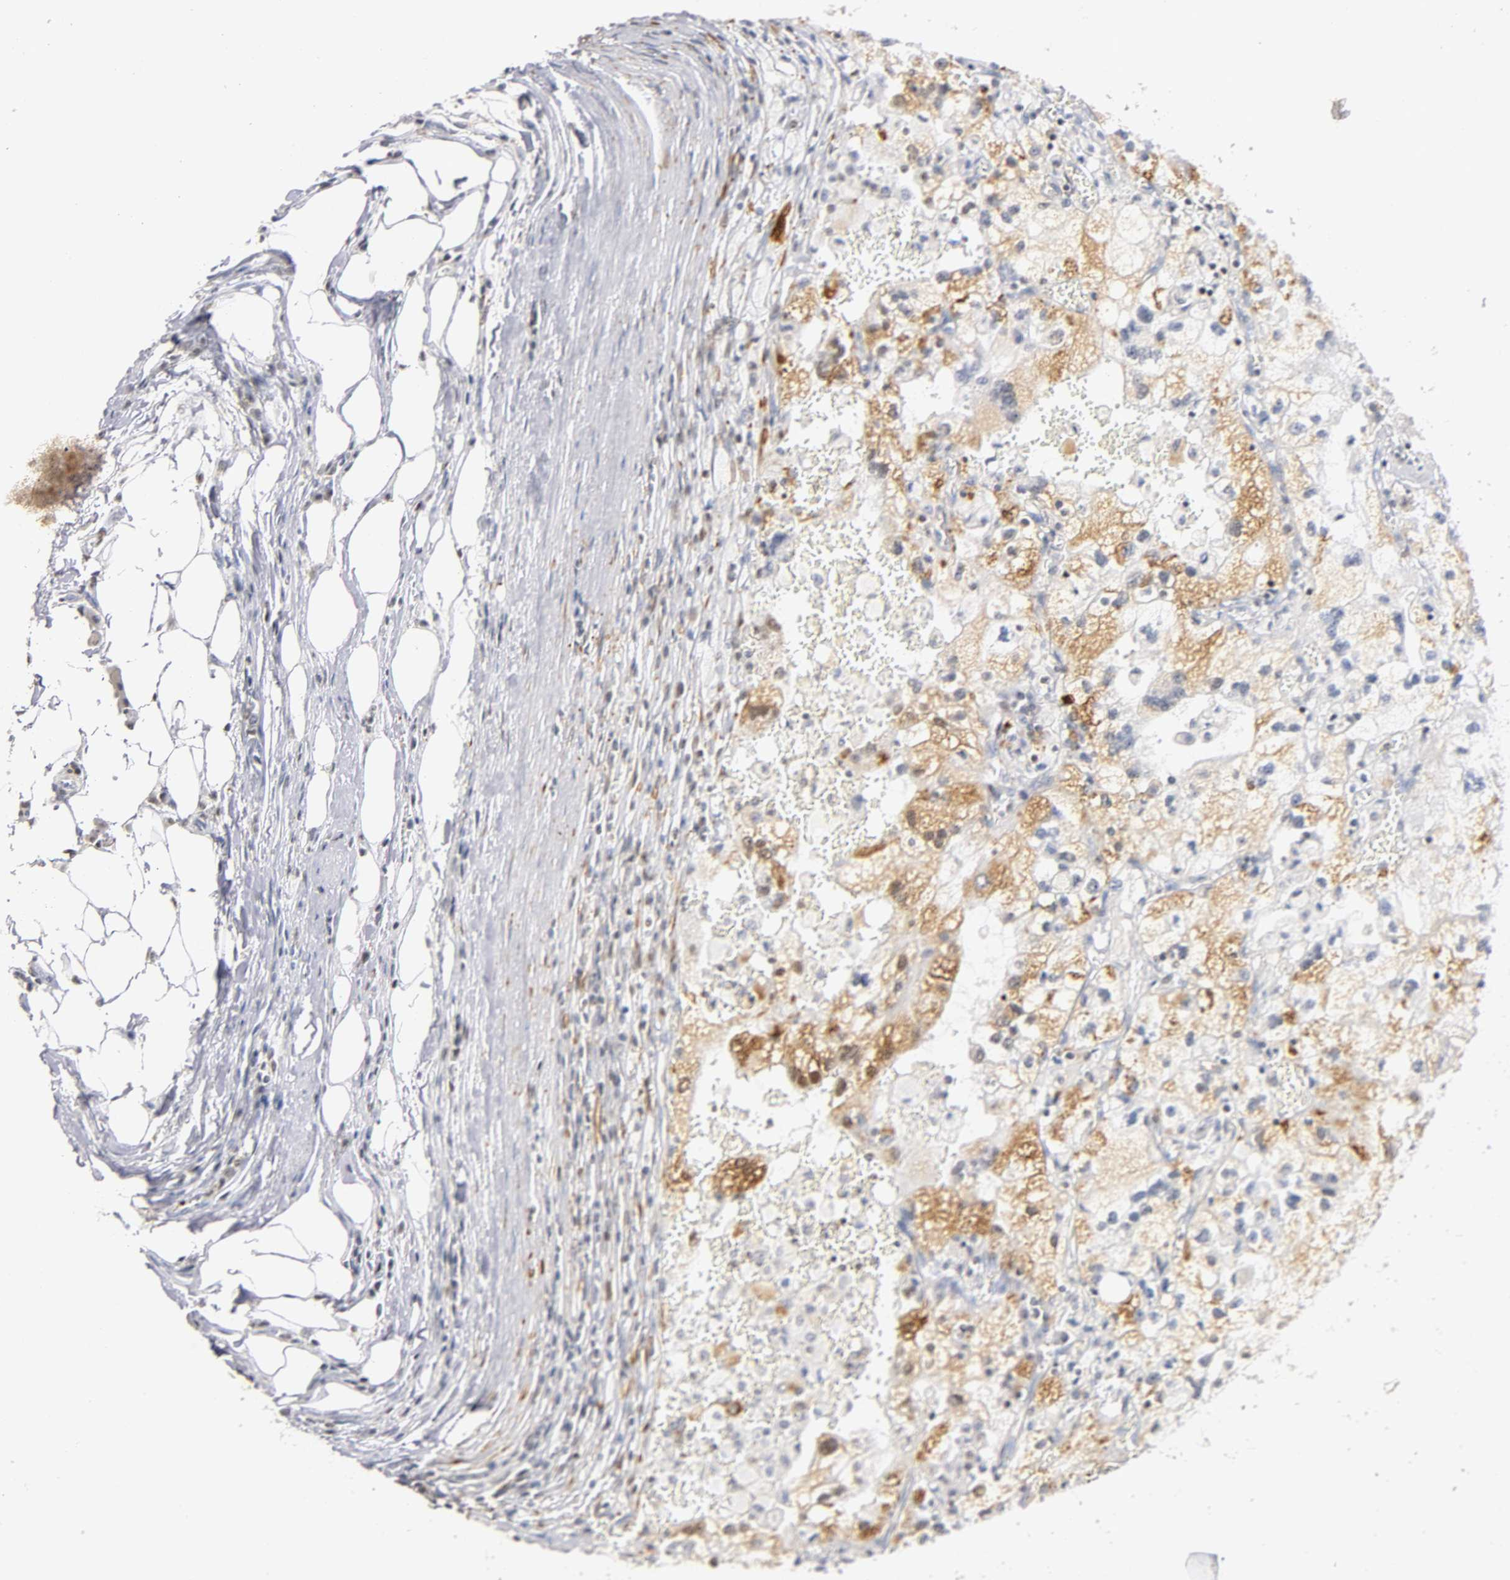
{"staining": {"intensity": "weak", "quantity": "25%-75%", "location": "cytoplasmic/membranous"}, "tissue": "renal cancer", "cell_type": "Tumor cells", "image_type": "cancer", "snomed": [{"axis": "morphology", "description": "Normal tissue, NOS"}, {"axis": "morphology", "description": "Adenocarcinoma, NOS"}, {"axis": "topography", "description": "Kidney"}], "caption": "Immunohistochemical staining of renal adenocarcinoma reveals weak cytoplasmic/membranous protein staining in about 25%-75% of tumor cells.", "gene": "RUNX1", "patient": {"sex": "male", "age": 71}}